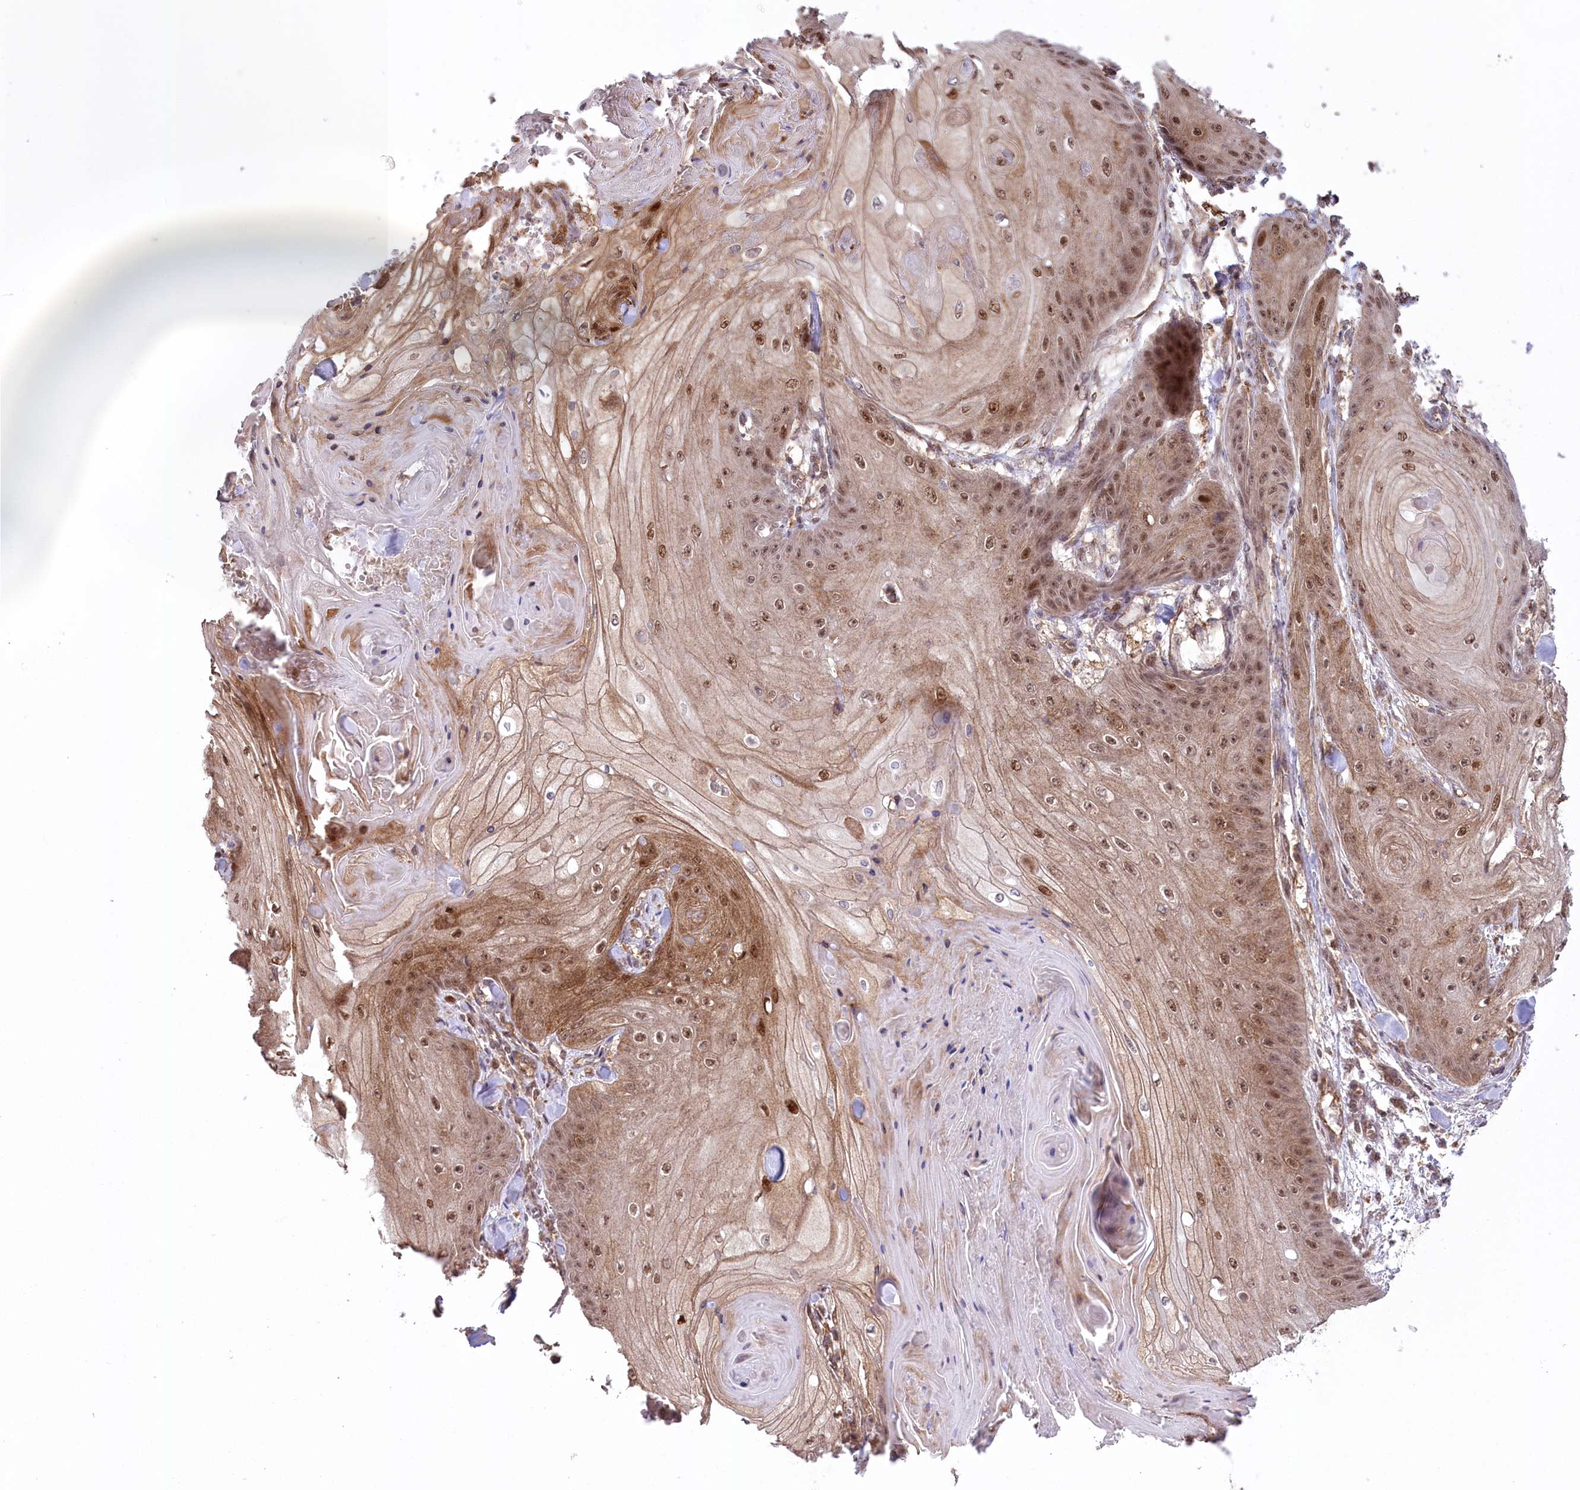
{"staining": {"intensity": "moderate", "quantity": ">75%", "location": "cytoplasmic/membranous,nuclear"}, "tissue": "skin cancer", "cell_type": "Tumor cells", "image_type": "cancer", "snomed": [{"axis": "morphology", "description": "Squamous cell carcinoma, NOS"}, {"axis": "topography", "description": "Skin"}], "caption": "Immunohistochemistry (IHC) photomicrograph of neoplastic tissue: human skin cancer (squamous cell carcinoma) stained using immunohistochemistry shows medium levels of moderate protein expression localized specifically in the cytoplasmic/membranous and nuclear of tumor cells, appearing as a cytoplasmic/membranous and nuclear brown color.", "gene": "CCDC91", "patient": {"sex": "male", "age": 74}}